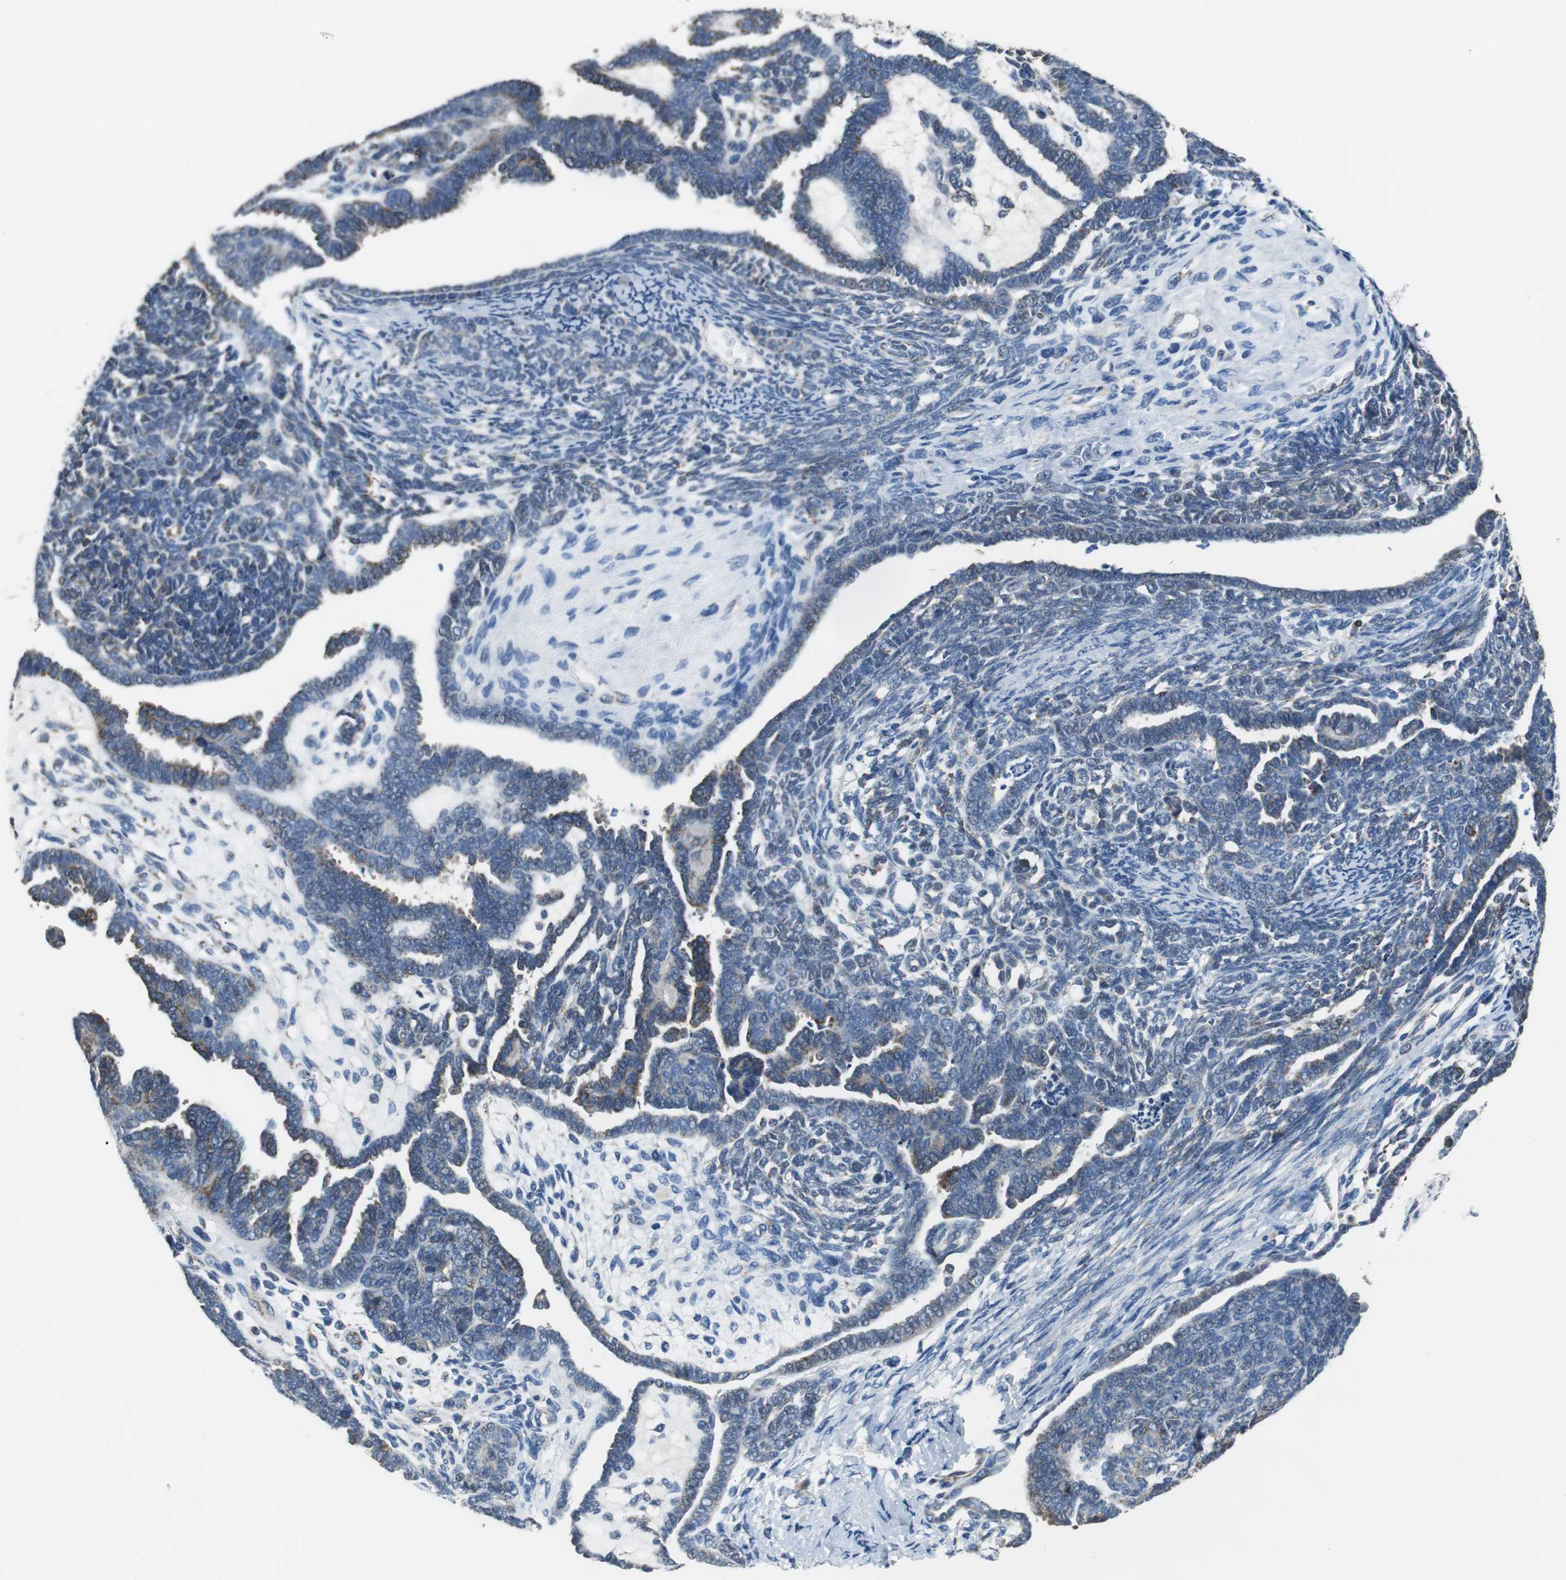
{"staining": {"intensity": "strong", "quantity": "<25%", "location": "cytoplasmic/membranous"}, "tissue": "endometrial cancer", "cell_type": "Tumor cells", "image_type": "cancer", "snomed": [{"axis": "morphology", "description": "Neoplasm, malignant, NOS"}, {"axis": "topography", "description": "Endometrium"}], "caption": "Human neoplasm (malignant) (endometrial) stained for a protein (brown) displays strong cytoplasmic/membranous positive expression in approximately <25% of tumor cells.", "gene": "PITRM1", "patient": {"sex": "female", "age": 74}}